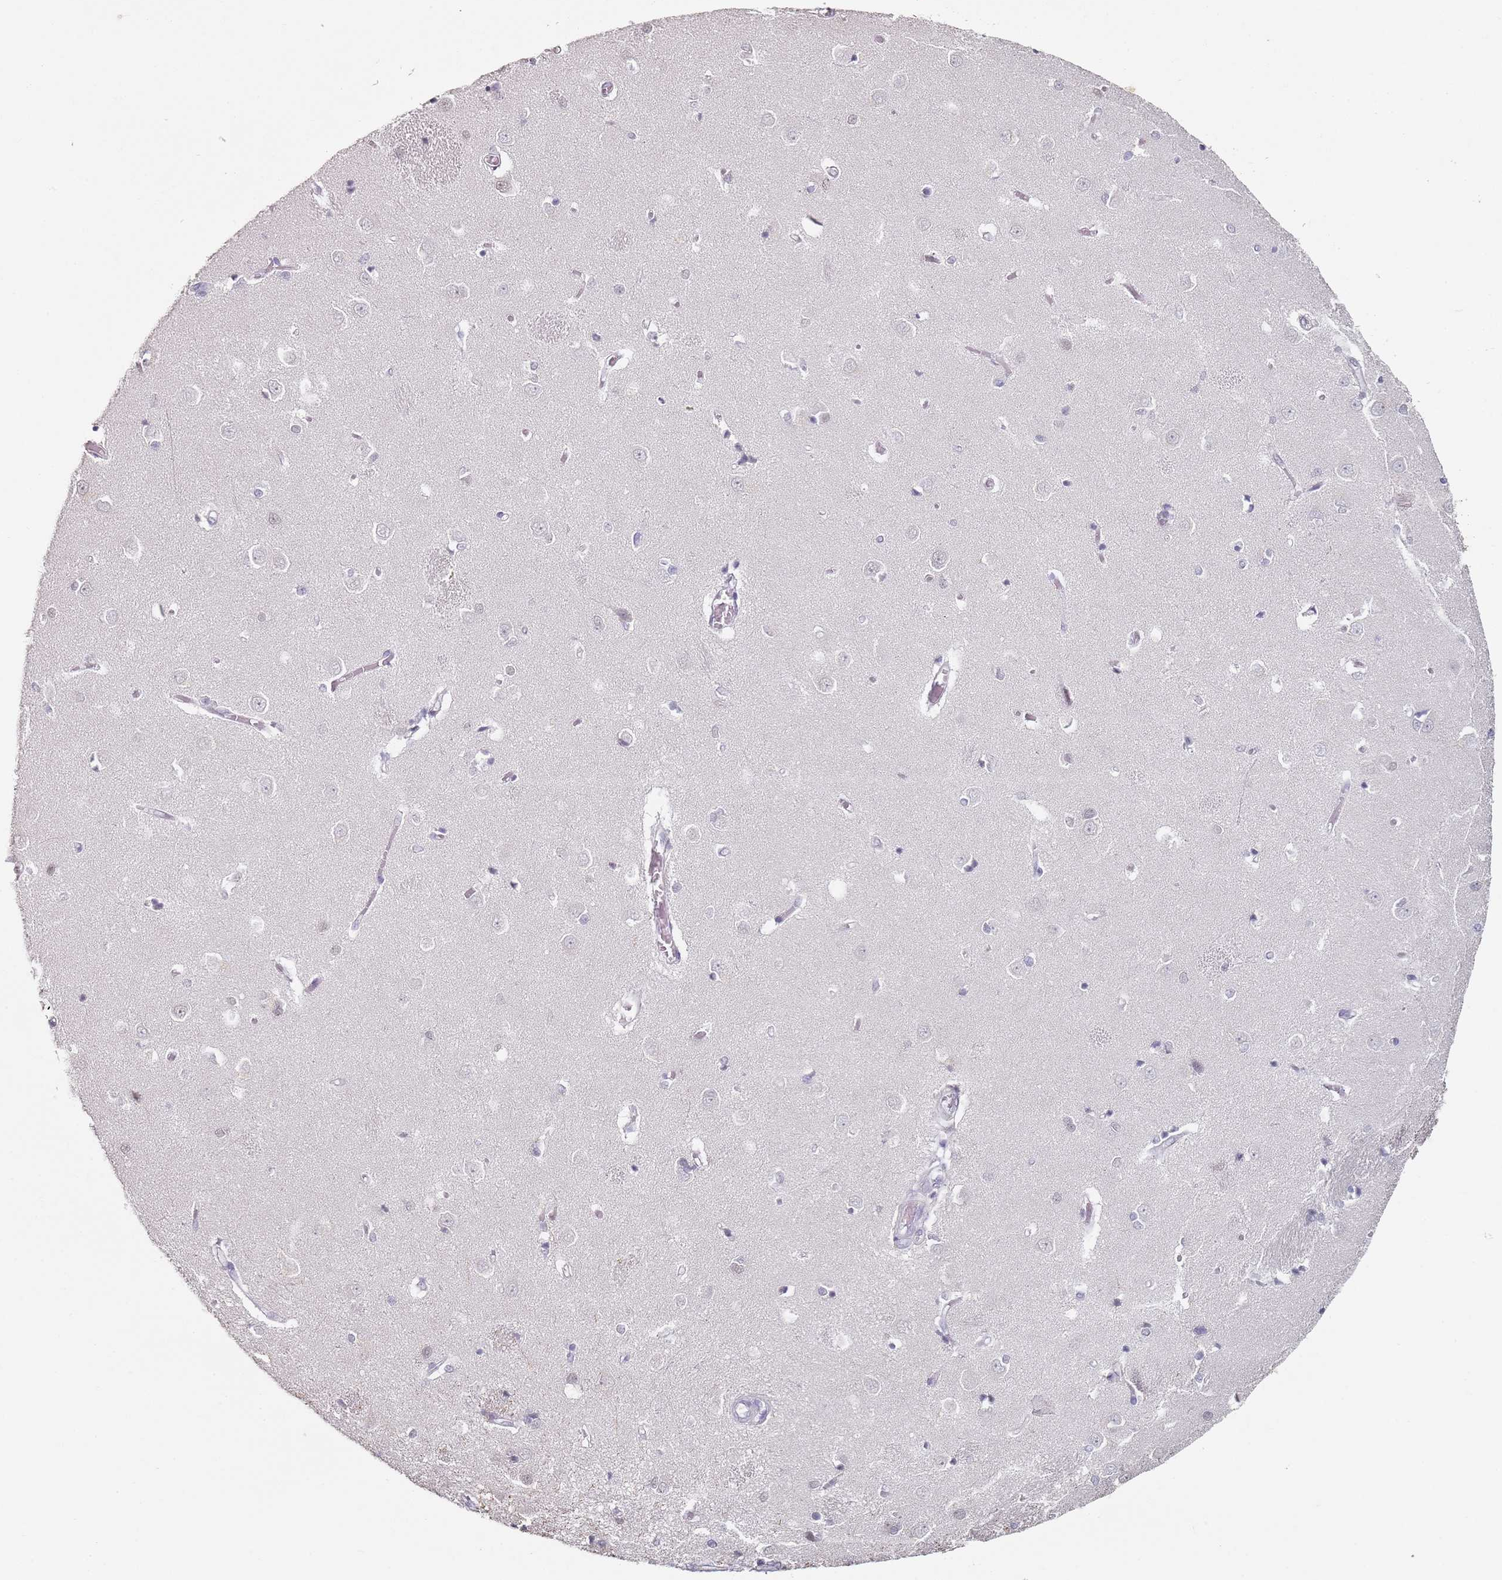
{"staining": {"intensity": "negative", "quantity": "none", "location": "none"}, "tissue": "caudate", "cell_type": "Glial cells", "image_type": "normal", "snomed": [{"axis": "morphology", "description": "Normal tissue, NOS"}, {"axis": "topography", "description": "Lateral ventricle wall"}], "caption": "The histopathology image shows no significant expression in glial cells of caudate.", "gene": "DNAH11", "patient": {"sex": "male", "age": 37}}